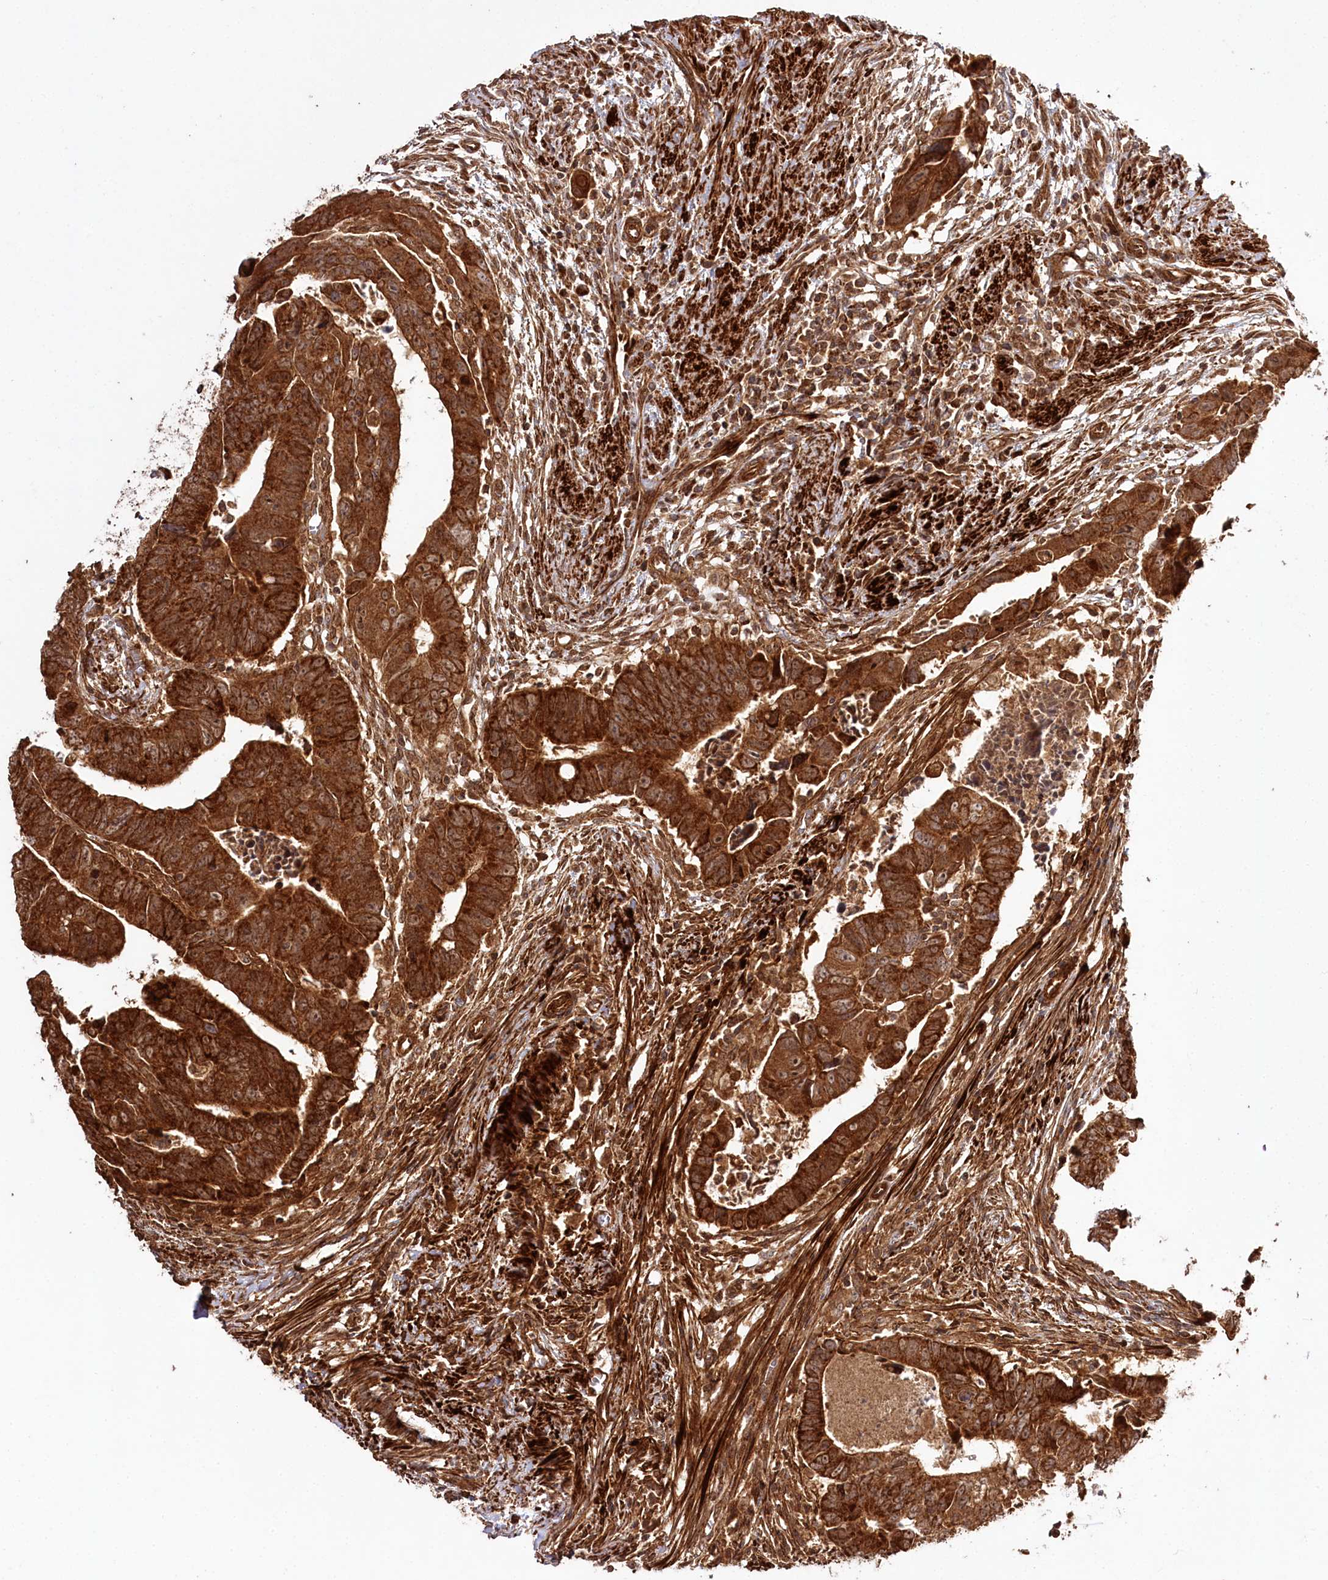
{"staining": {"intensity": "strong", "quantity": ">75%", "location": "cytoplasmic/membranous"}, "tissue": "colorectal cancer", "cell_type": "Tumor cells", "image_type": "cancer", "snomed": [{"axis": "morphology", "description": "Adenocarcinoma, NOS"}, {"axis": "topography", "description": "Rectum"}], "caption": "The histopathology image shows a brown stain indicating the presence of a protein in the cytoplasmic/membranous of tumor cells in colorectal cancer. (brown staining indicates protein expression, while blue staining denotes nuclei).", "gene": "REXO2", "patient": {"sex": "female", "age": 65}}